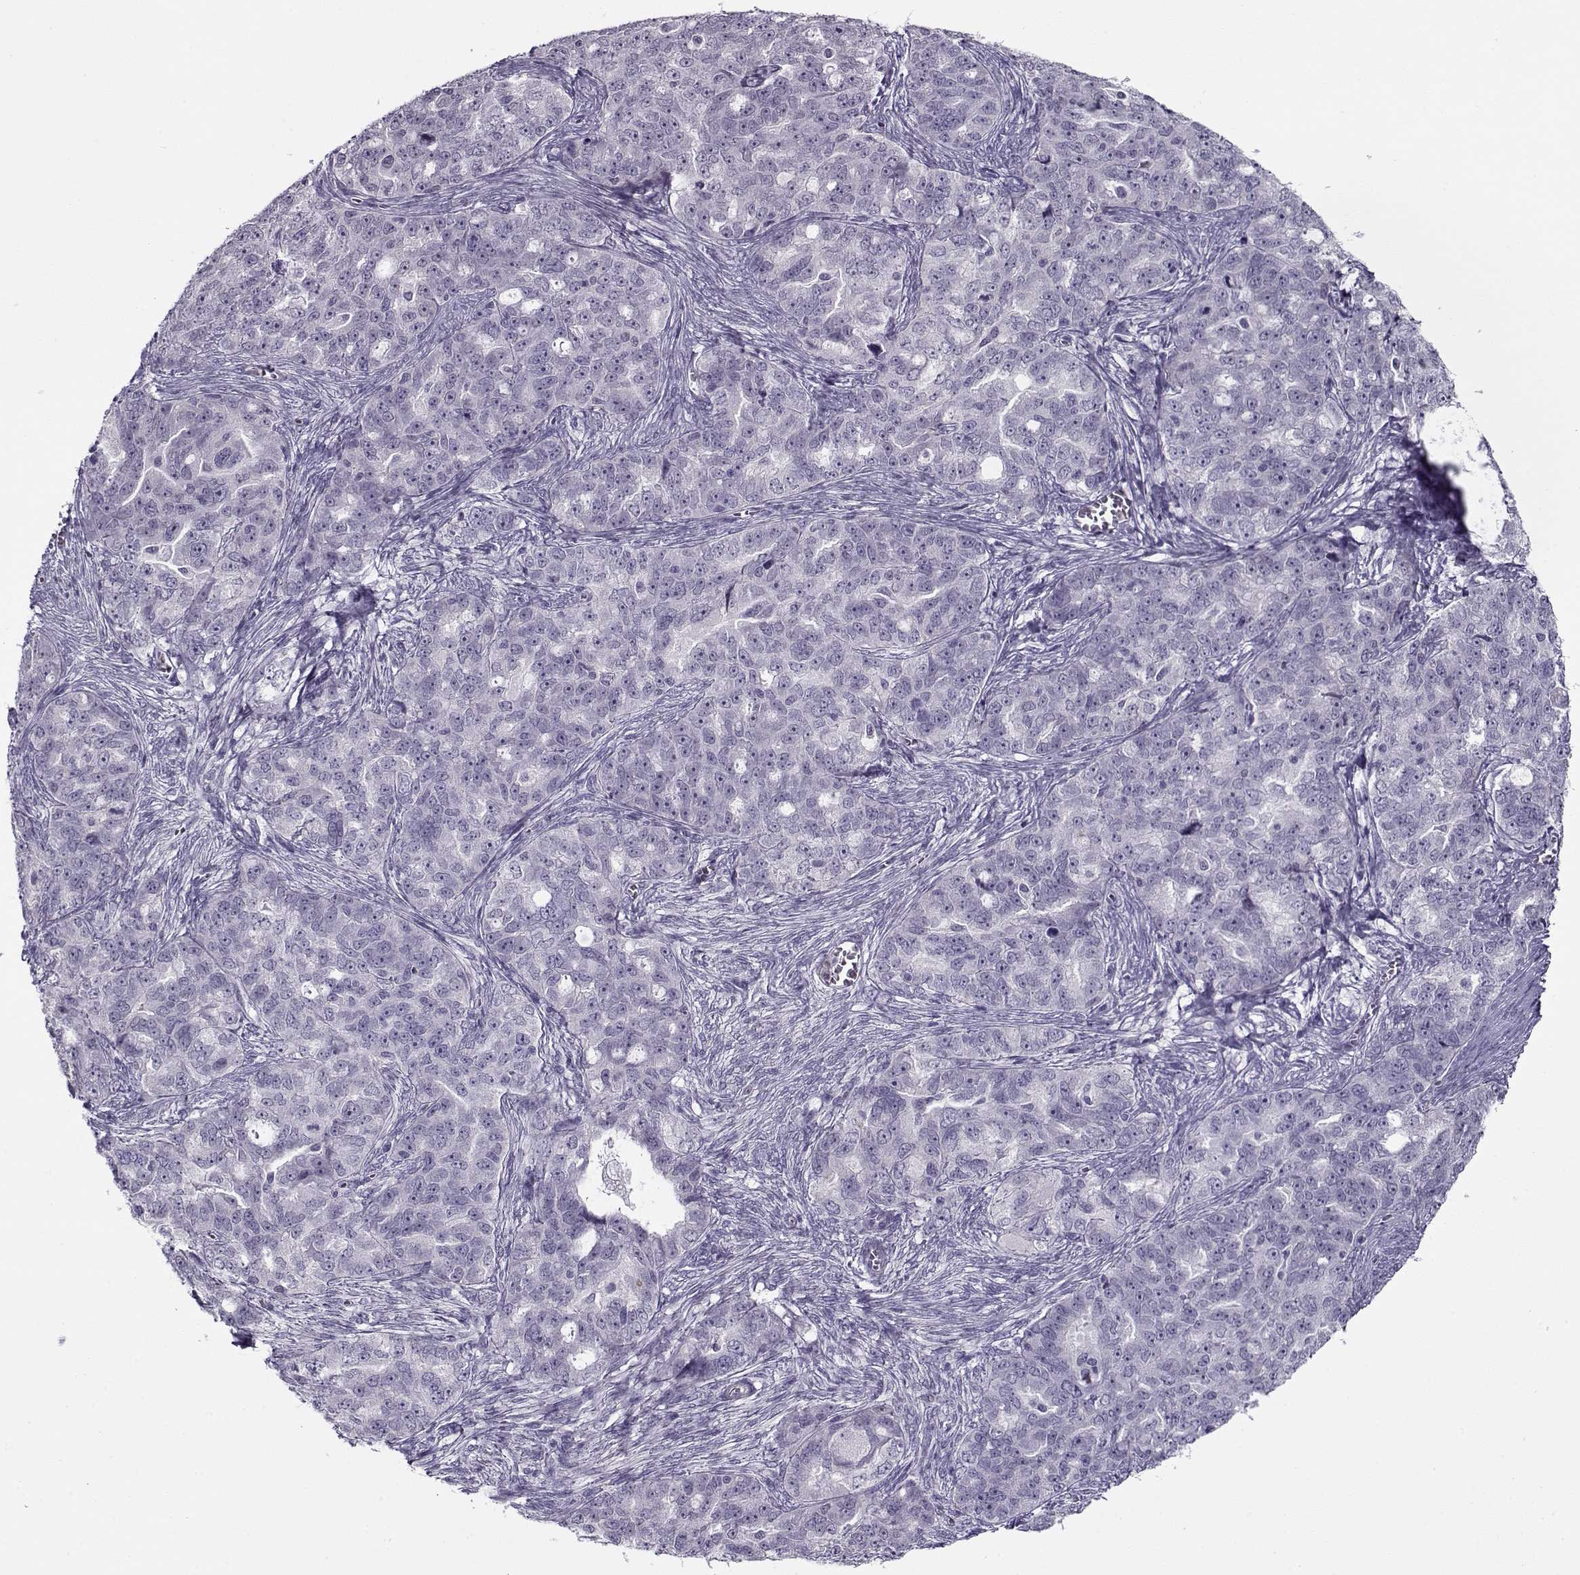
{"staining": {"intensity": "negative", "quantity": "none", "location": "none"}, "tissue": "ovarian cancer", "cell_type": "Tumor cells", "image_type": "cancer", "snomed": [{"axis": "morphology", "description": "Cystadenocarcinoma, serous, NOS"}, {"axis": "topography", "description": "Ovary"}], "caption": "An immunohistochemistry (IHC) image of ovarian serous cystadenocarcinoma is shown. There is no staining in tumor cells of ovarian serous cystadenocarcinoma.", "gene": "CIBAR1", "patient": {"sex": "female", "age": 51}}